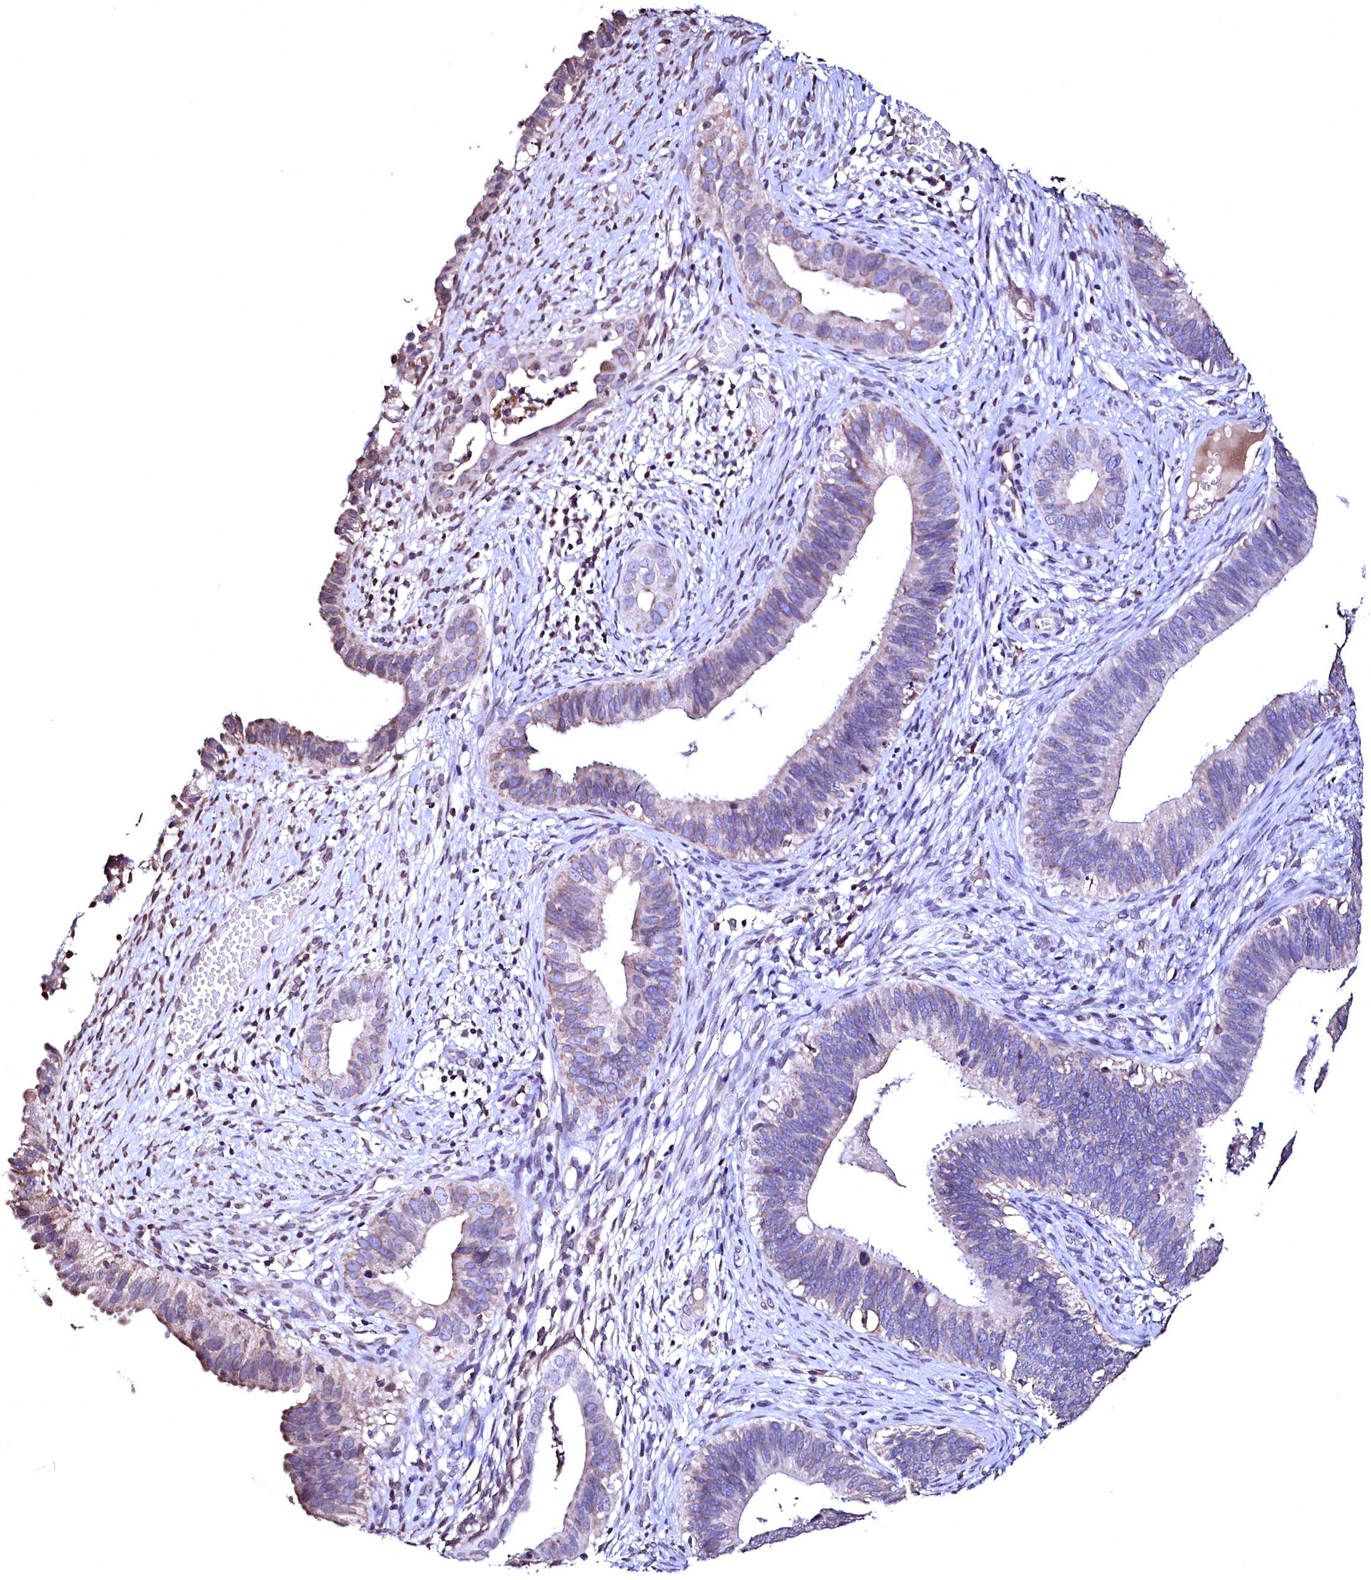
{"staining": {"intensity": "weak", "quantity": "<25%", "location": "cytoplasmic/membranous"}, "tissue": "cervical cancer", "cell_type": "Tumor cells", "image_type": "cancer", "snomed": [{"axis": "morphology", "description": "Adenocarcinoma, NOS"}, {"axis": "topography", "description": "Cervix"}], "caption": "A high-resolution histopathology image shows IHC staining of adenocarcinoma (cervical), which reveals no significant staining in tumor cells. Nuclei are stained in blue.", "gene": "HAND1", "patient": {"sex": "female", "age": 42}}